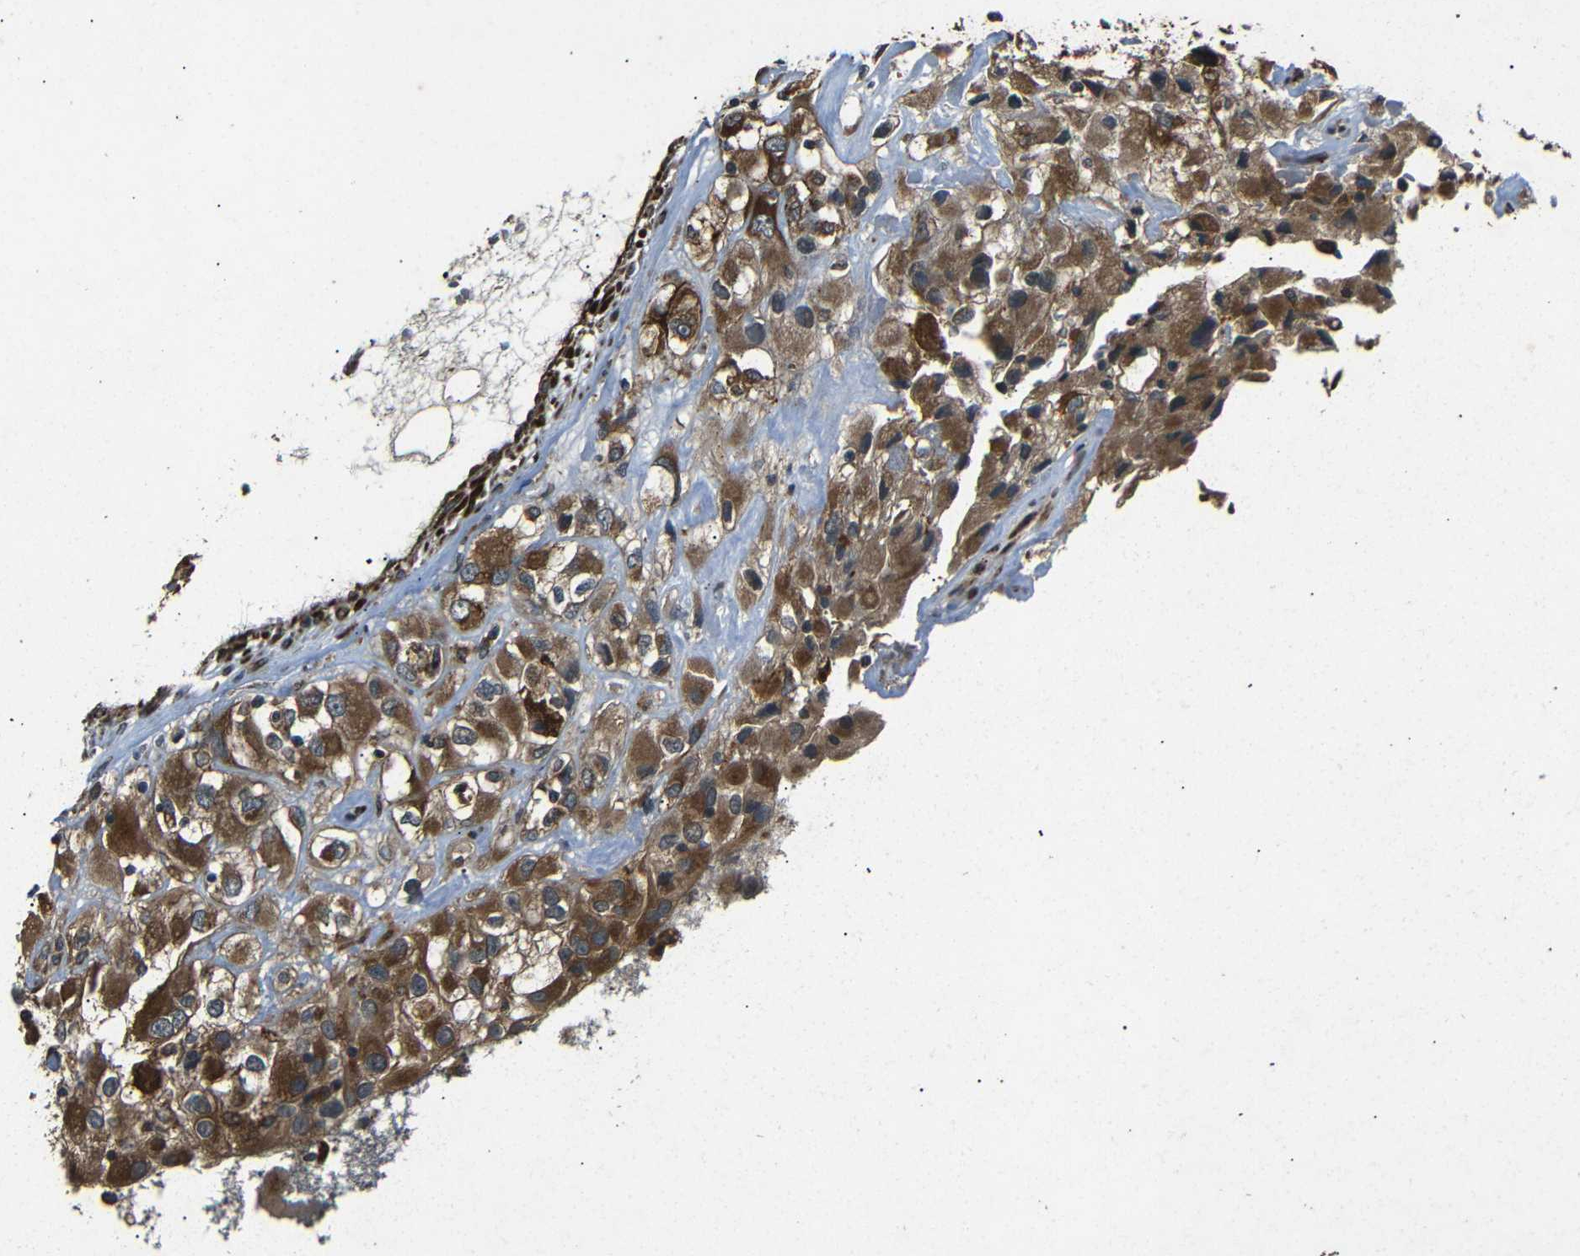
{"staining": {"intensity": "strong", "quantity": ">75%", "location": "cytoplasmic/membranous"}, "tissue": "renal cancer", "cell_type": "Tumor cells", "image_type": "cancer", "snomed": [{"axis": "morphology", "description": "Adenocarcinoma, NOS"}, {"axis": "topography", "description": "Kidney"}], "caption": "A brown stain highlights strong cytoplasmic/membranous staining of a protein in renal adenocarcinoma tumor cells.", "gene": "TRPC1", "patient": {"sex": "female", "age": 52}}